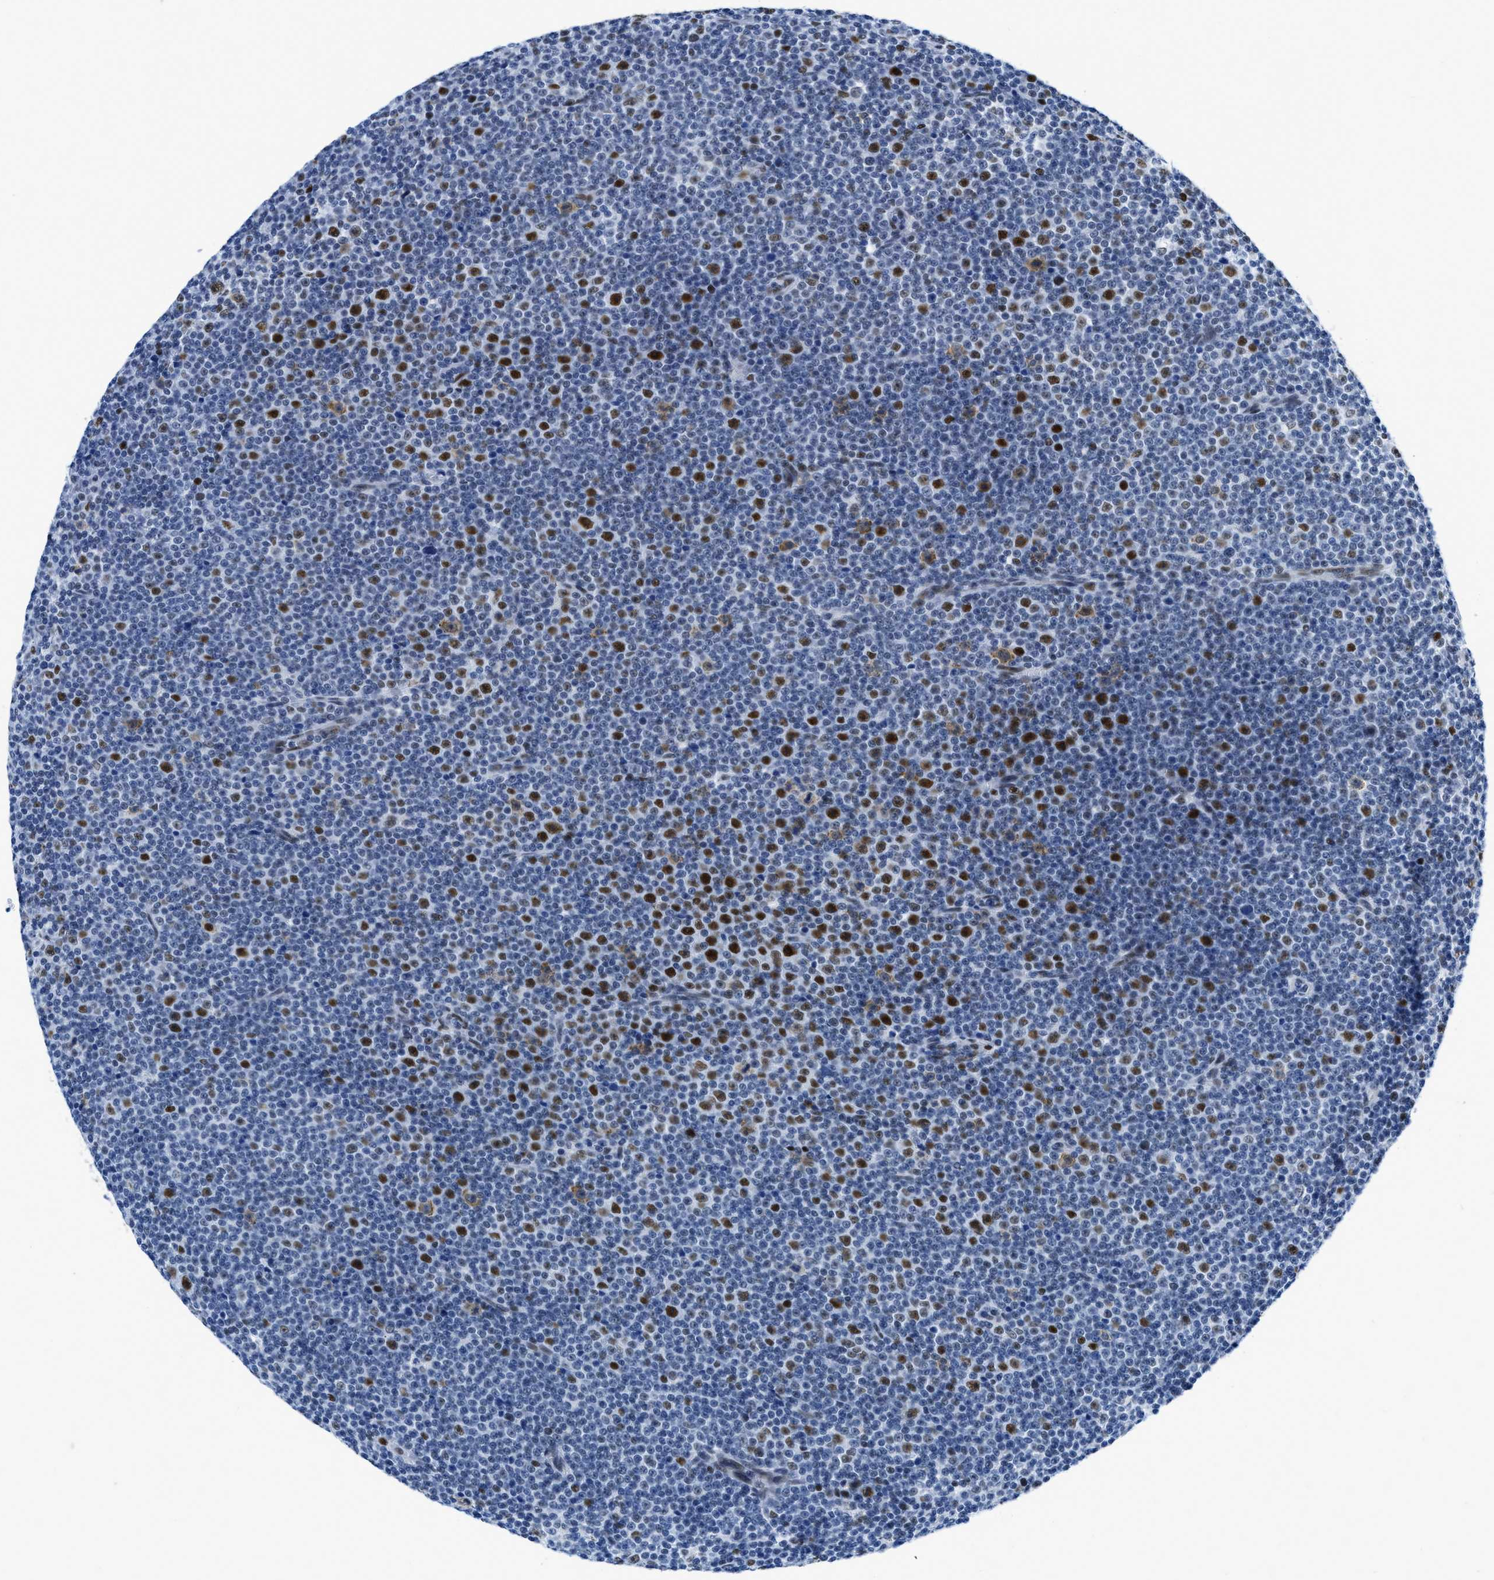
{"staining": {"intensity": "strong", "quantity": "25%-75%", "location": "nuclear"}, "tissue": "lymphoma", "cell_type": "Tumor cells", "image_type": "cancer", "snomed": [{"axis": "morphology", "description": "Malignant lymphoma, non-Hodgkin's type, Low grade"}, {"axis": "topography", "description": "Lymph node"}], "caption": "A high amount of strong nuclear positivity is appreciated in about 25%-75% of tumor cells in lymphoma tissue. The staining was performed using DAB to visualize the protein expression in brown, while the nuclei were stained in blue with hematoxylin (Magnification: 20x).", "gene": "SMARCAD1", "patient": {"sex": "female", "age": 67}}